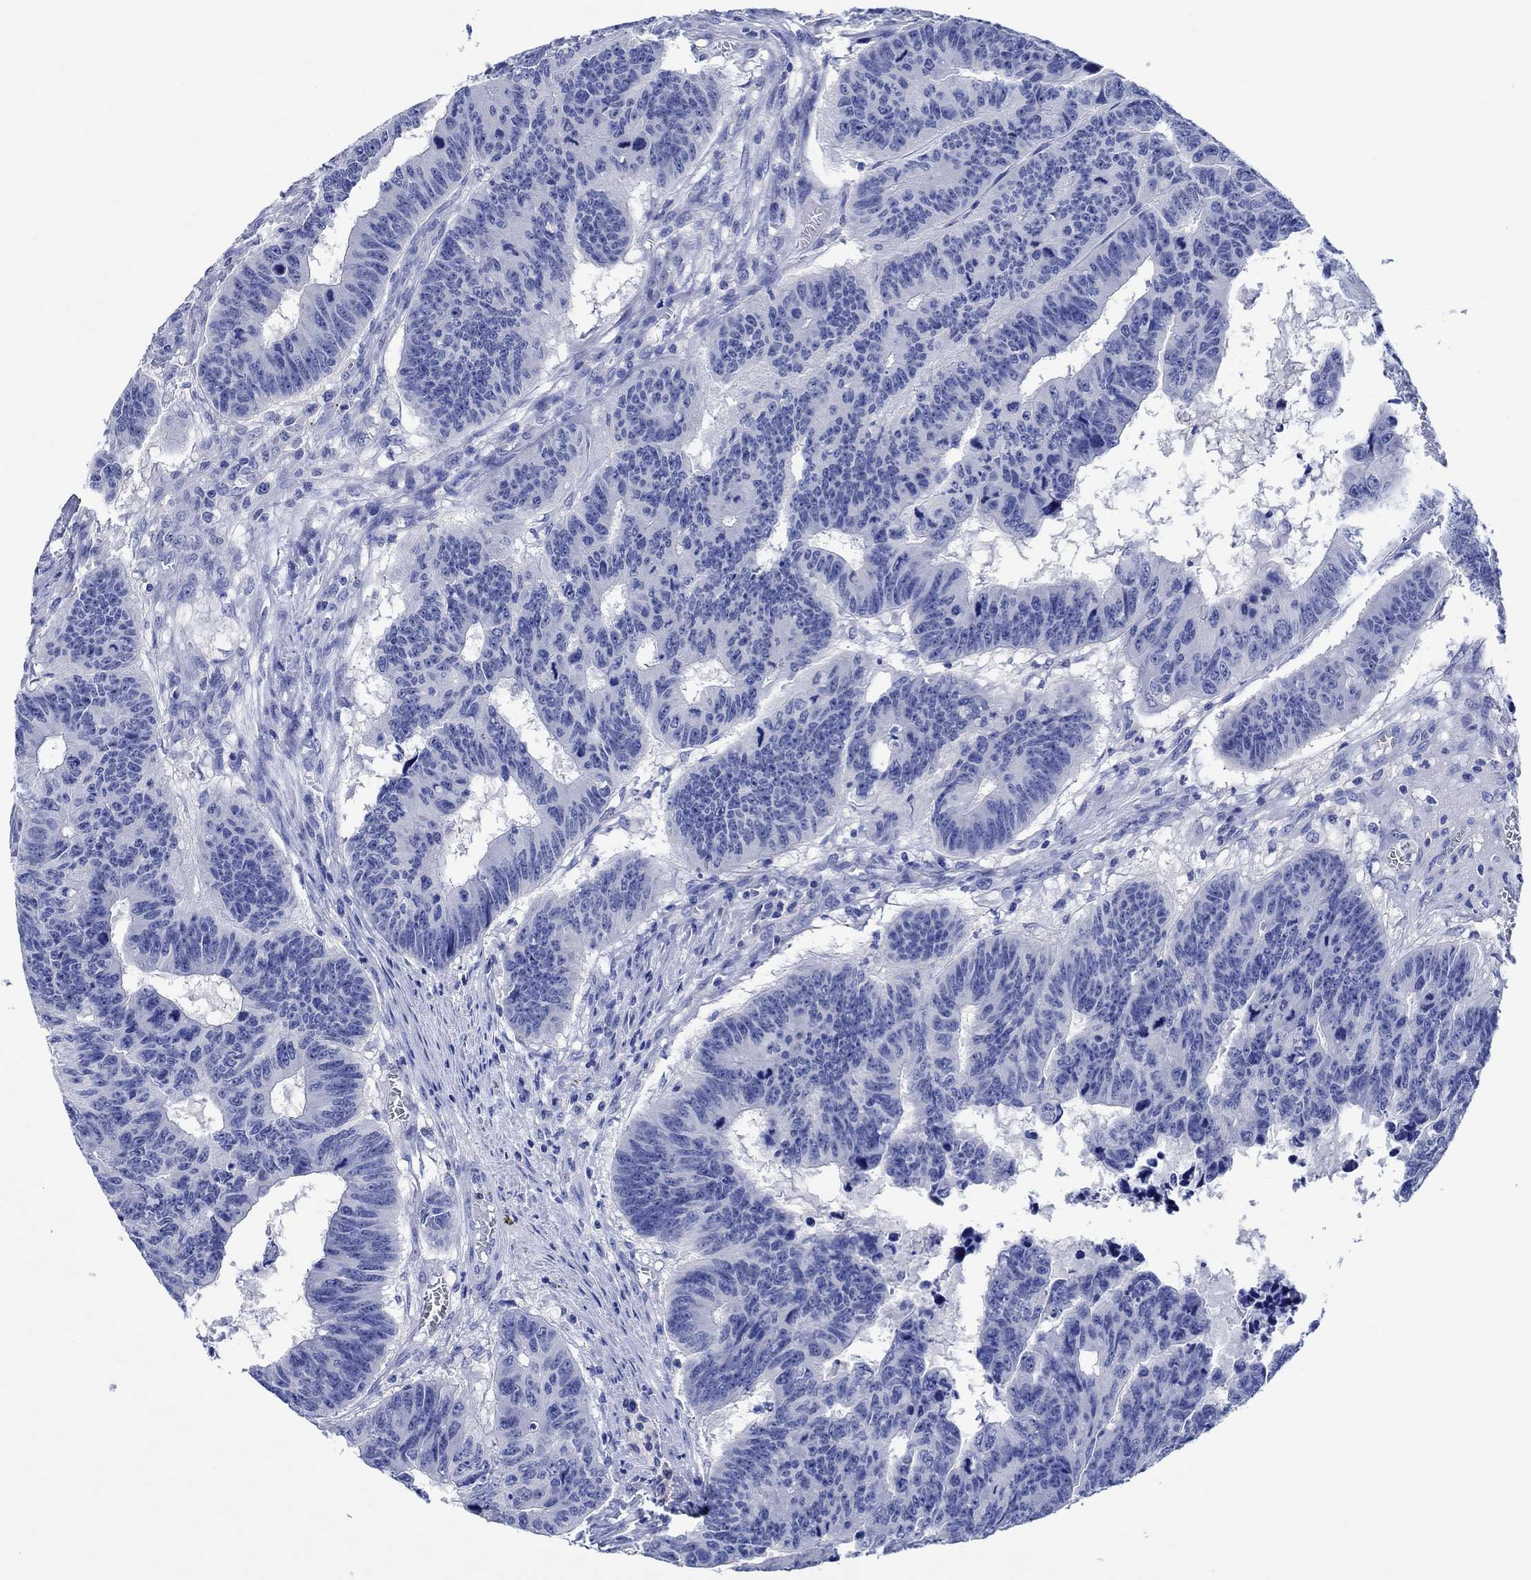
{"staining": {"intensity": "negative", "quantity": "none", "location": "none"}, "tissue": "colorectal cancer", "cell_type": "Tumor cells", "image_type": "cancer", "snomed": [{"axis": "morphology", "description": "Adenocarcinoma, NOS"}, {"axis": "topography", "description": "Appendix"}, {"axis": "topography", "description": "Colon"}, {"axis": "topography", "description": "Cecum"}, {"axis": "topography", "description": "Colon asc"}], "caption": "Tumor cells are negative for brown protein staining in adenocarcinoma (colorectal).", "gene": "CPNE6", "patient": {"sex": "female", "age": 85}}